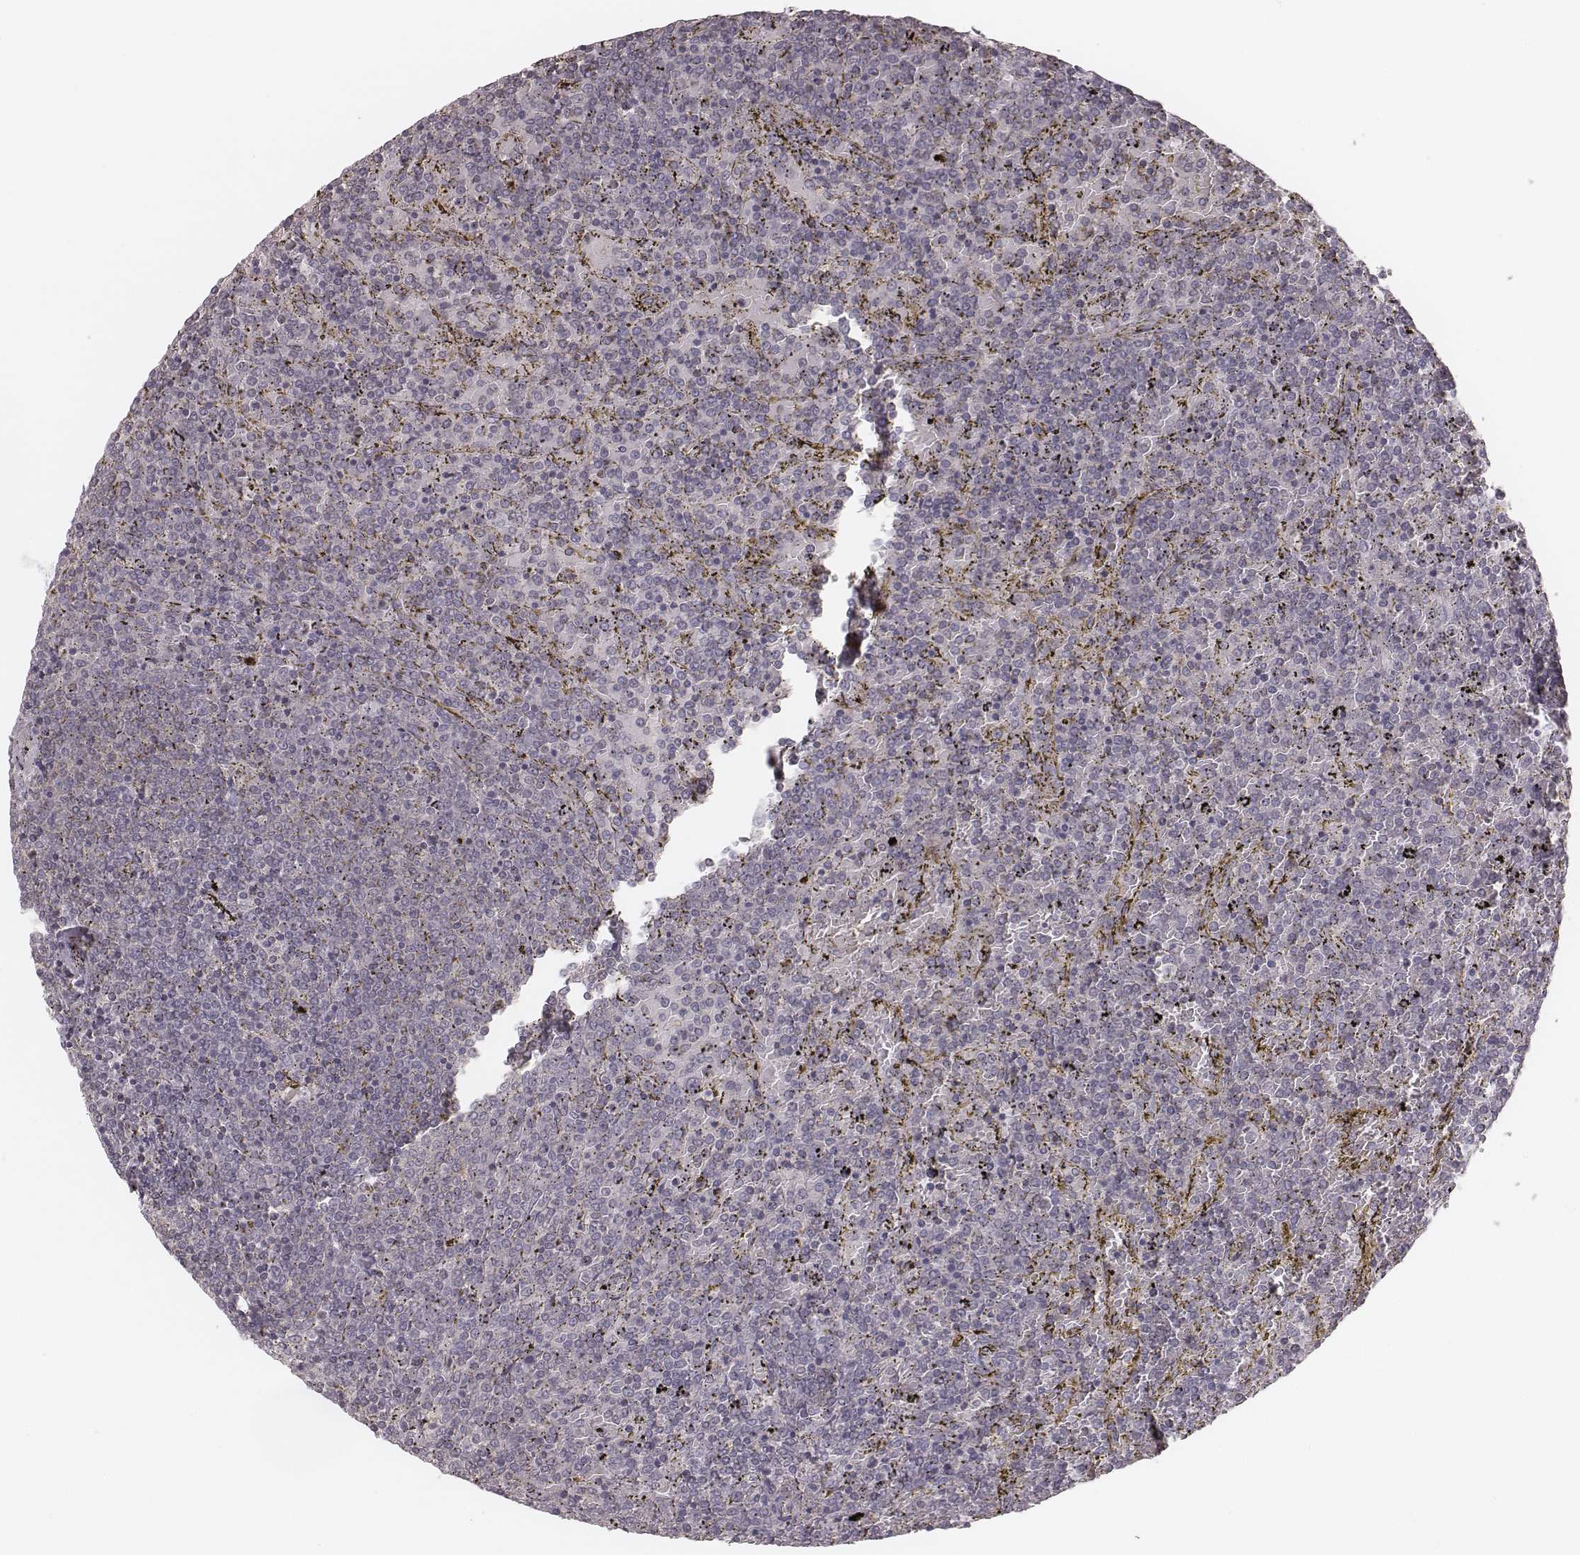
{"staining": {"intensity": "negative", "quantity": "none", "location": "none"}, "tissue": "lymphoma", "cell_type": "Tumor cells", "image_type": "cancer", "snomed": [{"axis": "morphology", "description": "Malignant lymphoma, non-Hodgkin's type, Low grade"}, {"axis": "topography", "description": "Spleen"}], "caption": "Tumor cells show no significant staining in low-grade malignant lymphoma, non-Hodgkin's type.", "gene": "TDRD5", "patient": {"sex": "female", "age": 77}}